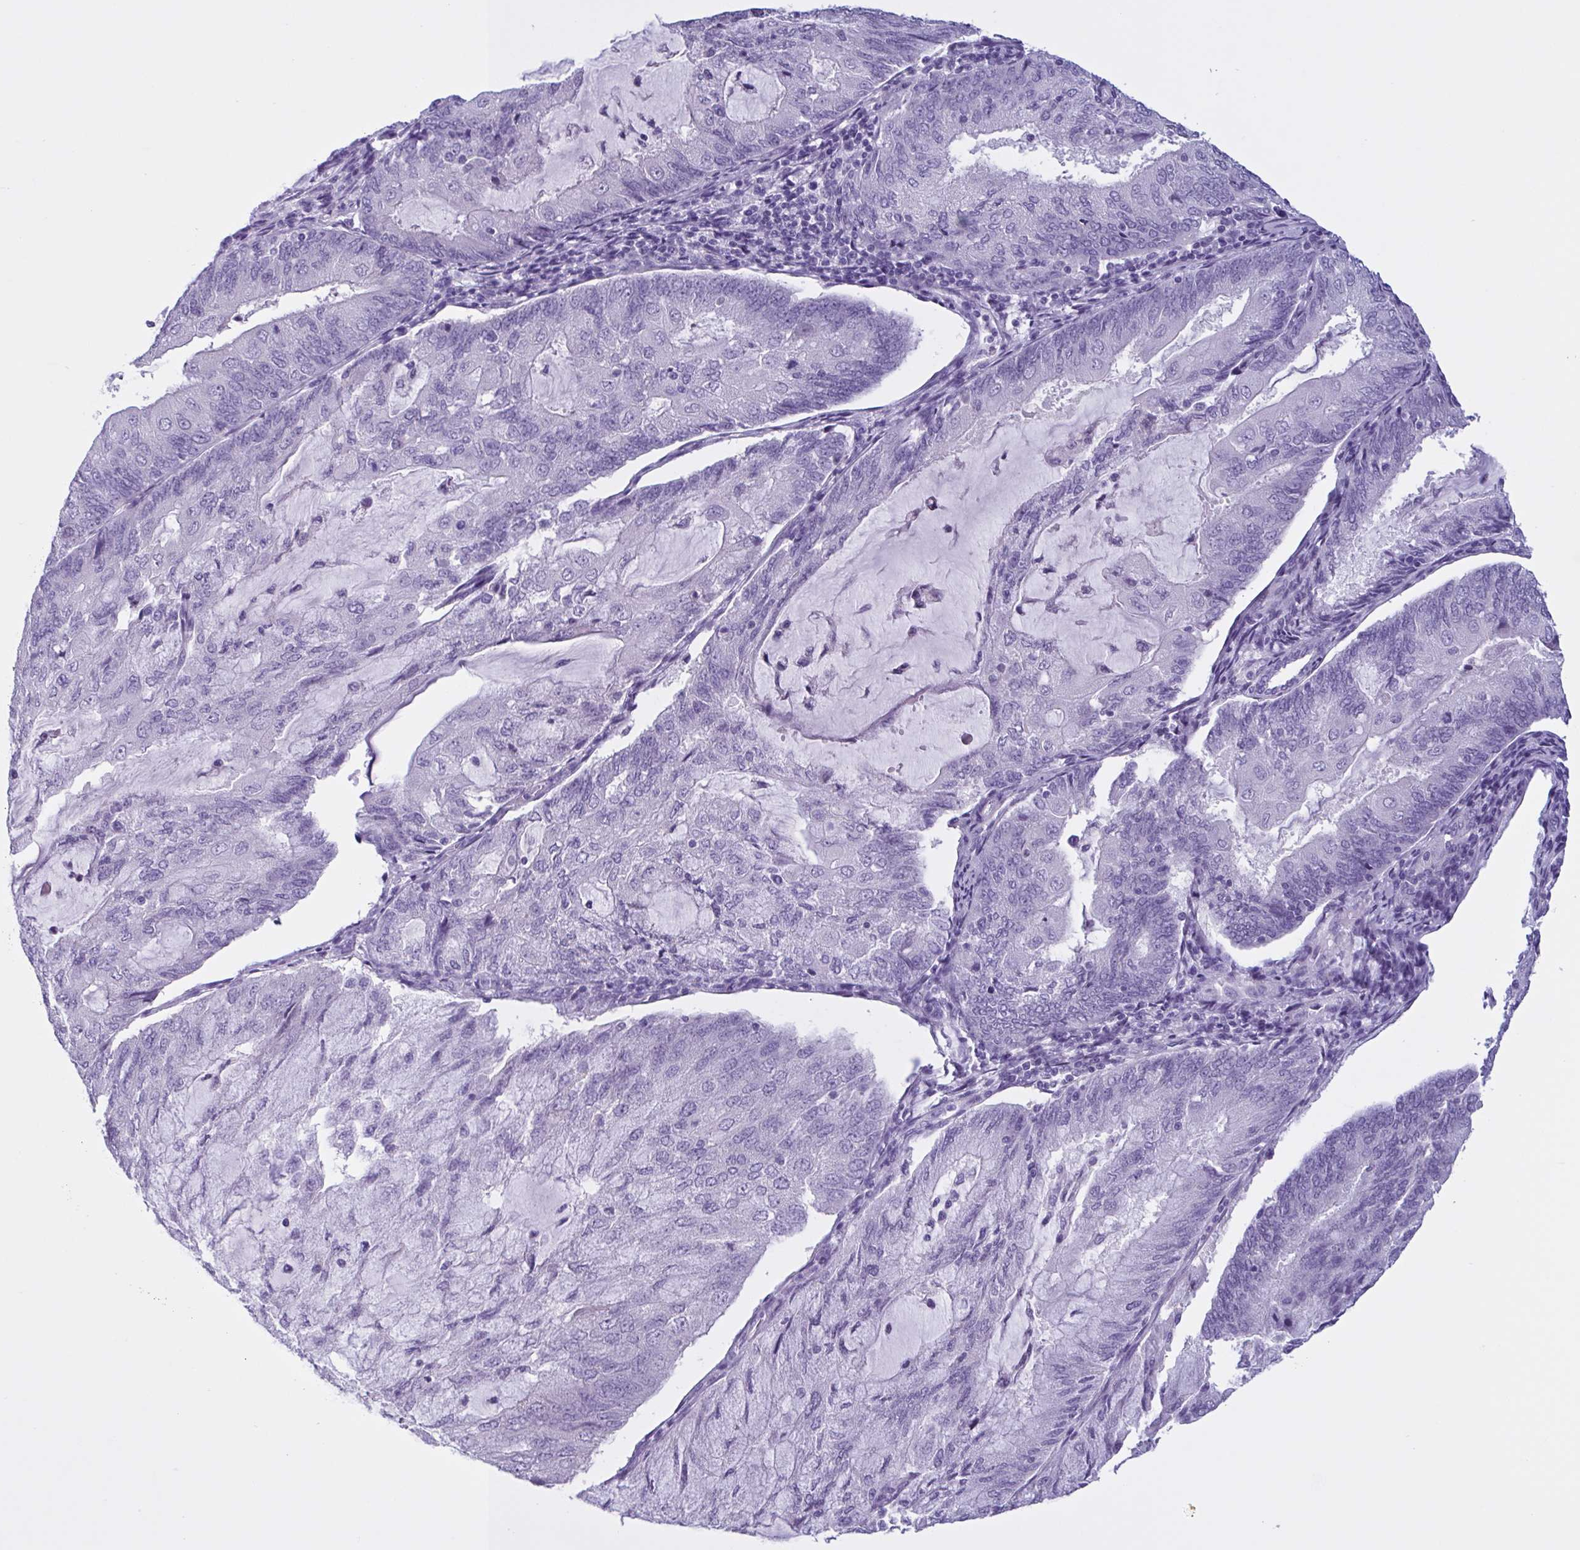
{"staining": {"intensity": "negative", "quantity": "none", "location": "none"}, "tissue": "endometrial cancer", "cell_type": "Tumor cells", "image_type": "cancer", "snomed": [{"axis": "morphology", "description": "Adenocarcinoma, NOS"}, {"axis": "topography", "description": "Endometrium"}], "caption": "Immunohistochemistry of adenocarcinoma (endometrial) exhibits no staining in tumor cells.", "gene": "INAFM1", "patient": {"sex": "female", "age": 81}}